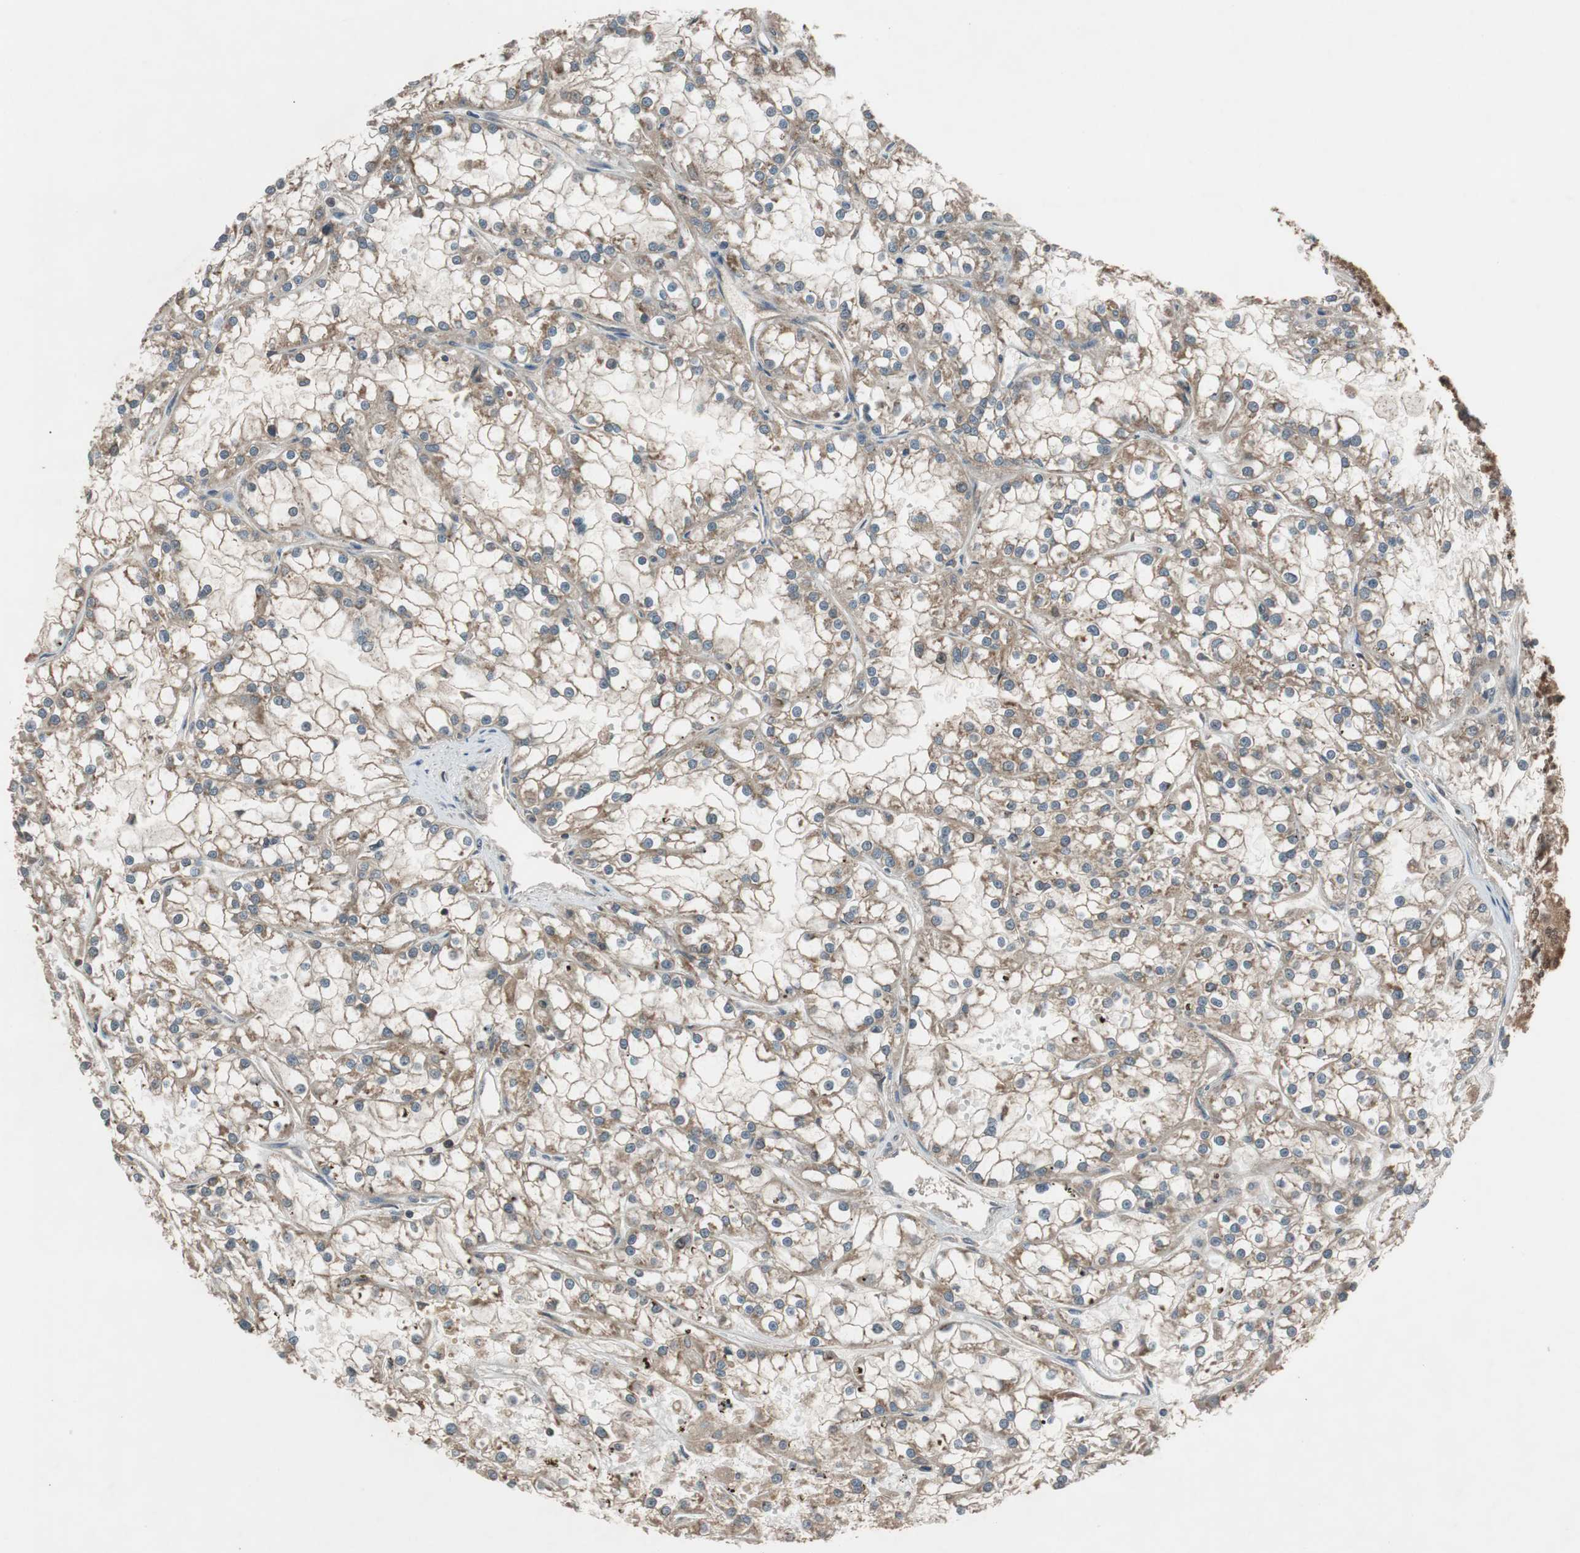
{"staining": {"intensity": "moderate", "quantity": ">75%", "location": "cytoplasmic/membranous"}, "tissue": "renal cancer", "cell_type": "Tumor cells", "image_type": "cancer", "snomed": [{"axis": "morphology", "description": "Adenocarcinoma, NOS"}, {"axis": "topography", "description": "Kidney"}], "caption": "Protein expression by IHC shows moderate cytoplasmic/membranous positivity in approximately >75% of tumor cells in adenocarcinoma (renal). (DAB = brown stain, brightfield microscopy at high magnification).", "gene": "TMEM230", "patient": {"sex": "female", "age": 52}}